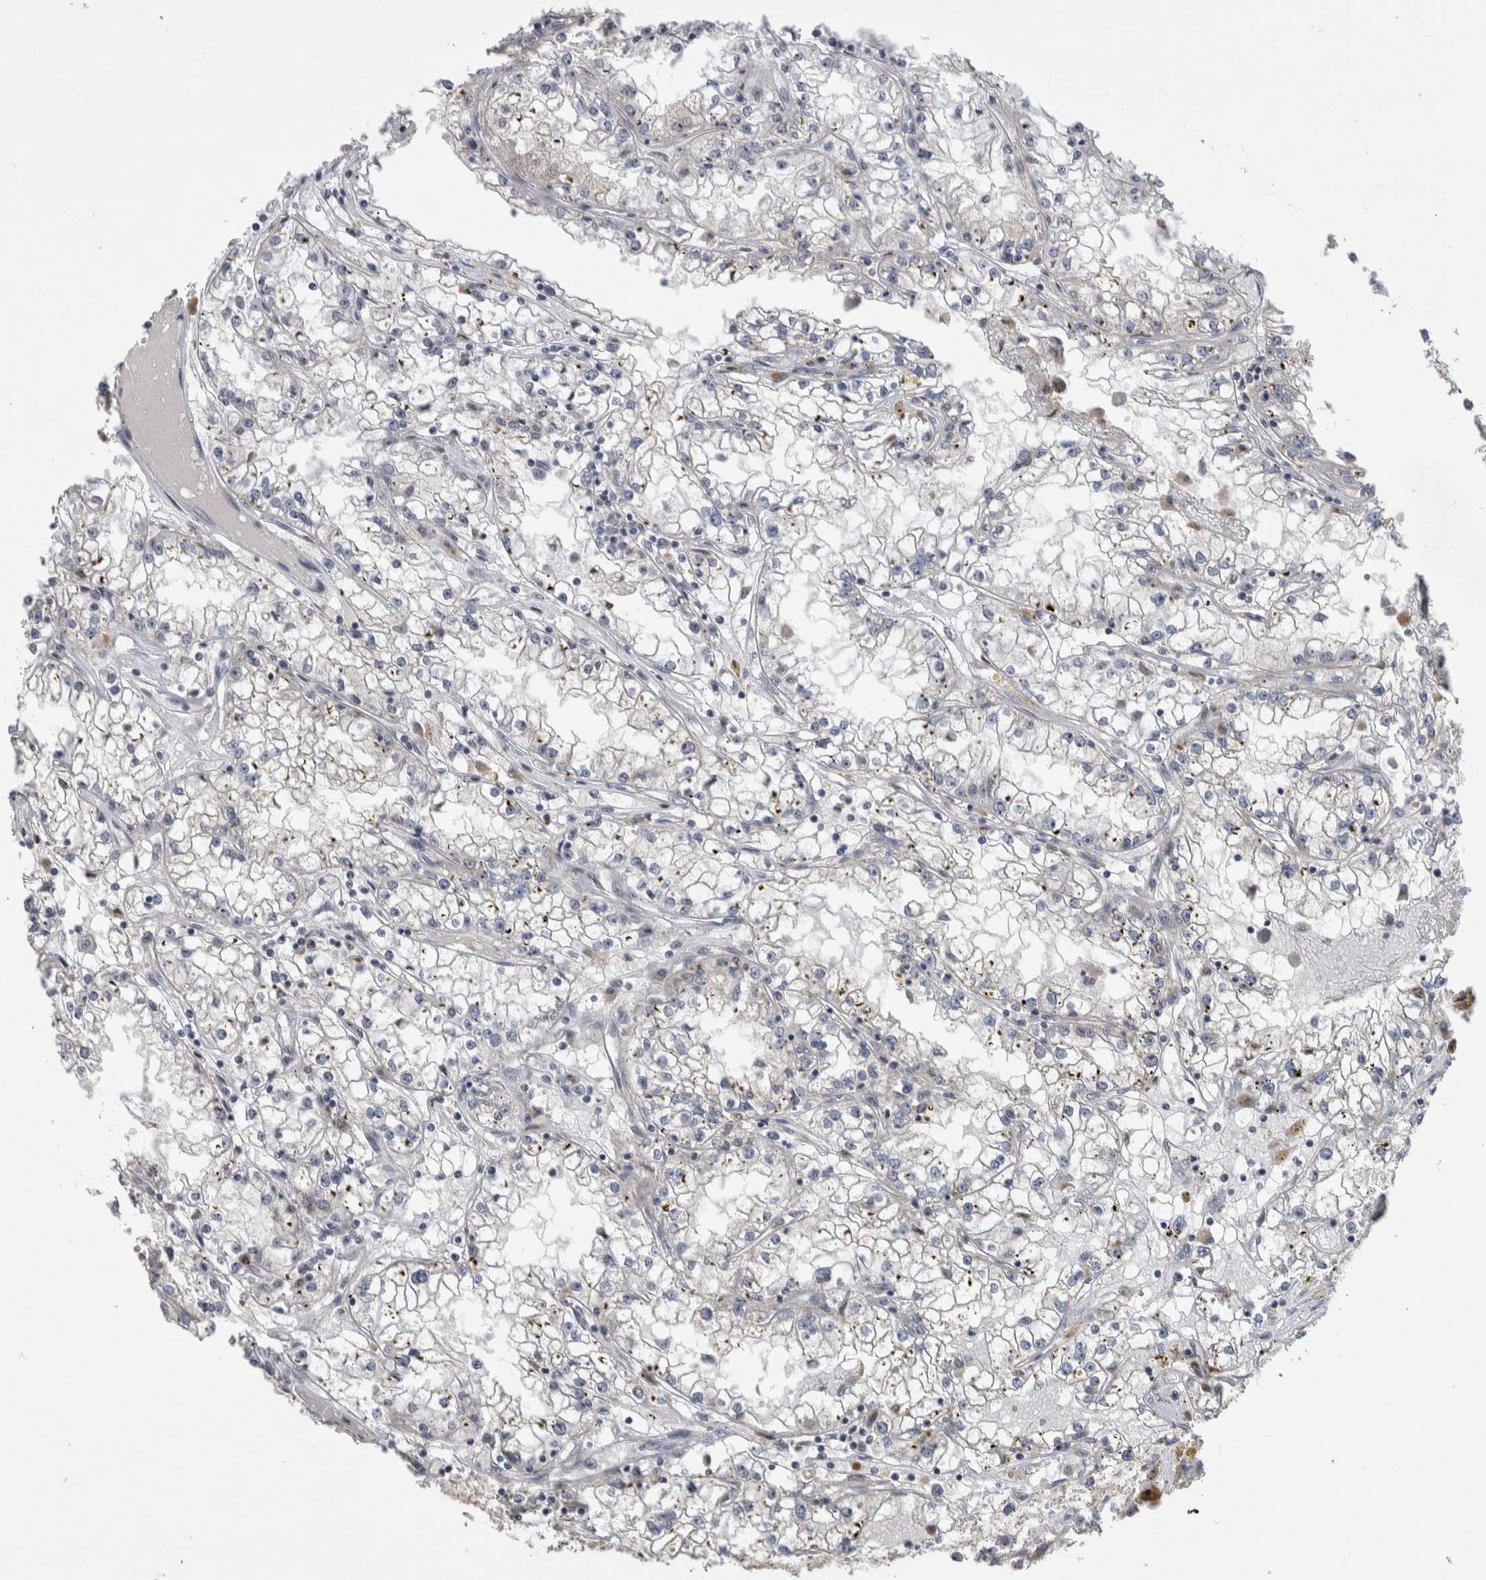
{"staining": {"intensity": "negative", "quantity": "none", "location": "none"}, "tissue": "renal cancer", "cell_type": "Tumor cells", "image_type": "cancer", "snomed": [{"axis": "morphology", "description": "Adenocarcinoma, NOS"}, {"axis": "topography", "description": "Kidney"}], "caption": "The photomicrograph exhibits no staining of tumor cells in renal cancer.", "gene": "FAM83G", "patient": {"sex": "male", "age": 56}}